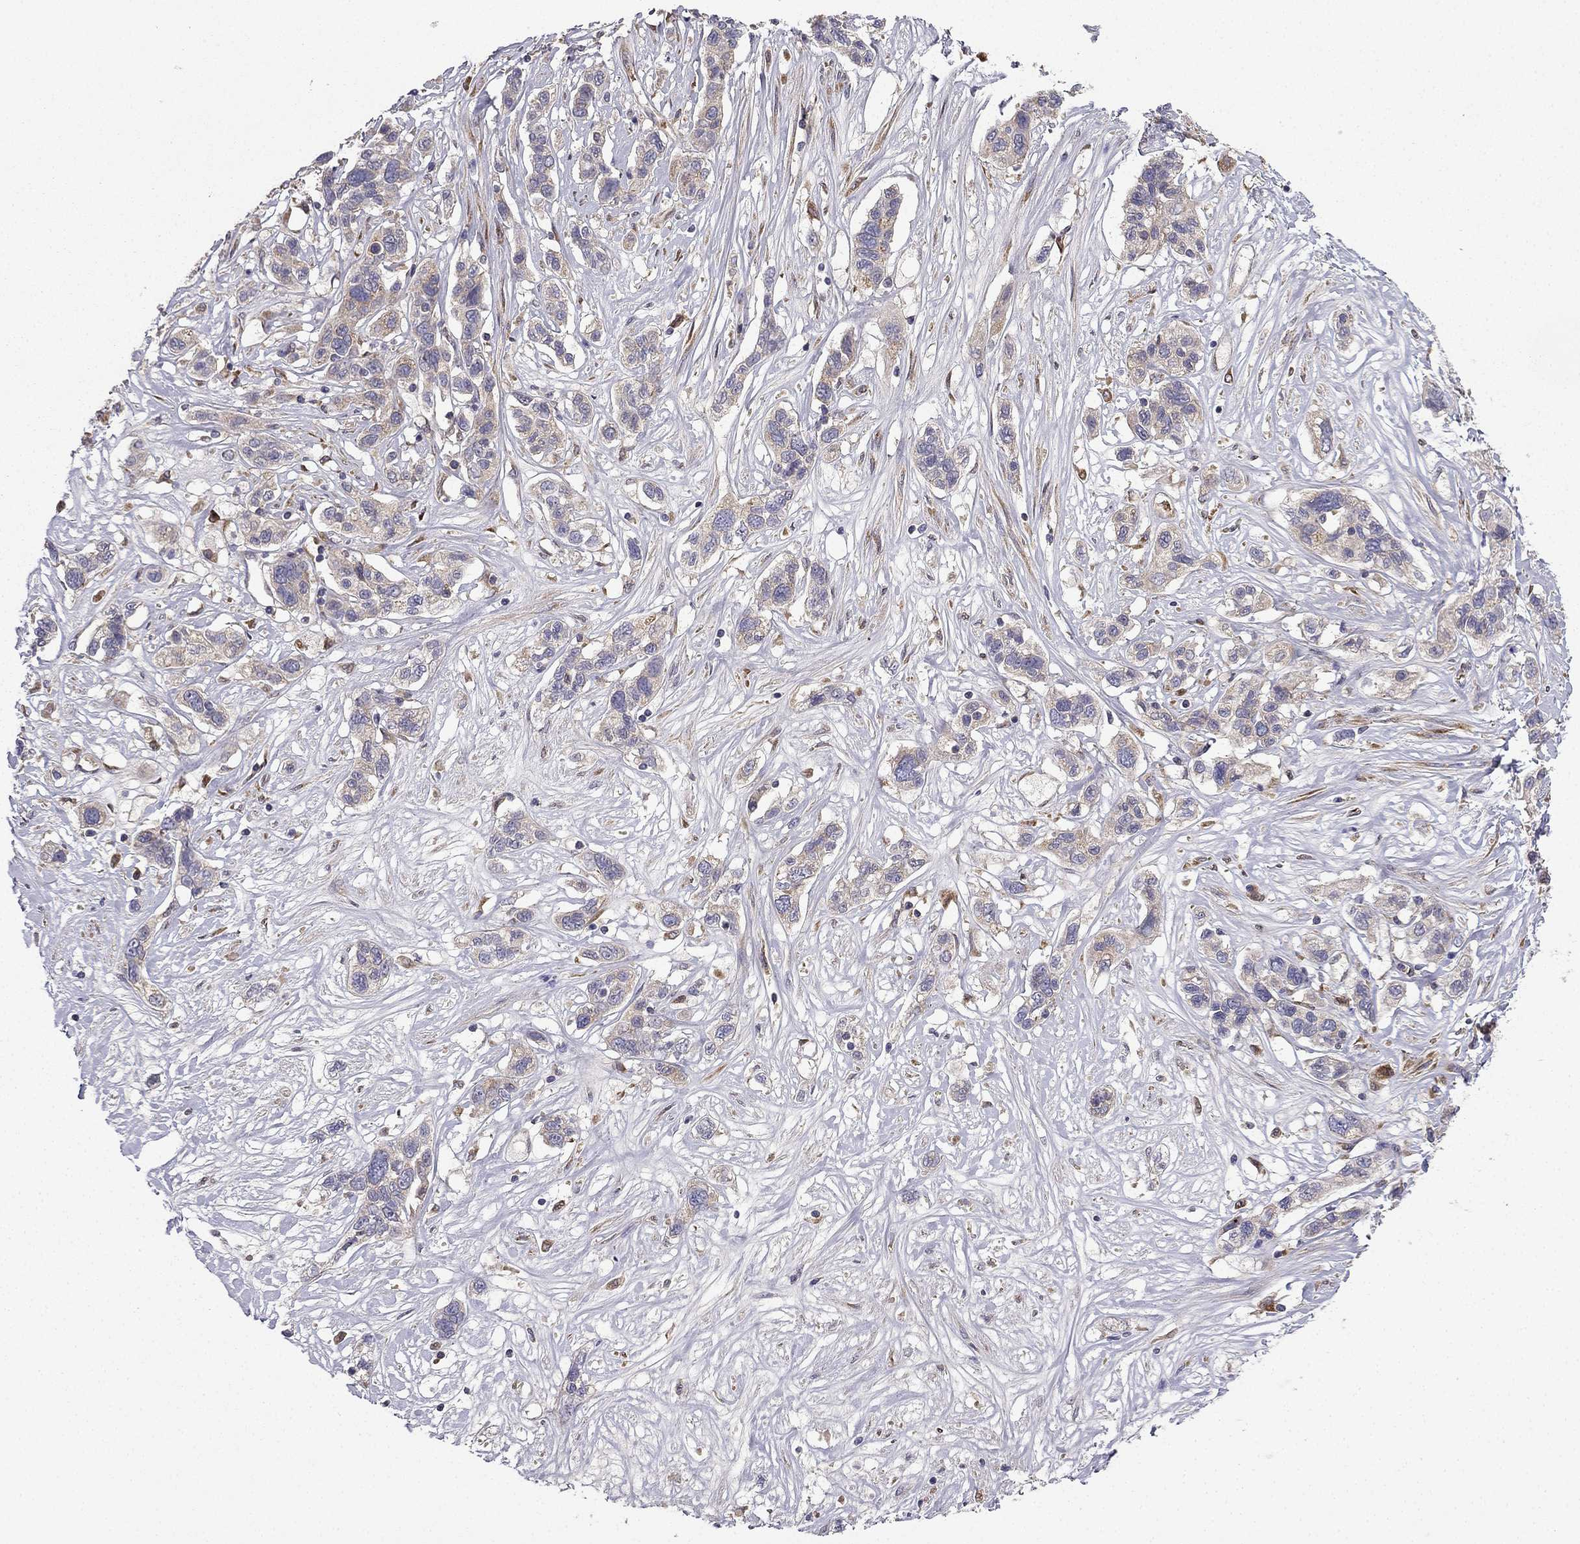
{"staining": {"intensity": "weak", "quantity": ">75%", "location": "cytoplasmic/membranous"}, "tissue": "liver cancer", "cell_type": "Tumor cells", "image_type": "cancer", "snomed": [{"axis": "morphology", "description": "Adenocarcinoma, NOS"}, {"axis": "morphology", "description": "Cholangiocarcinoma"}, {"axis": "topography", "description": "Liver"}], "caption": "Human liver cancer stained with a brown dye demonstrates weak cytoplasmic/membranous positive positivity in about >75% of tumor cells.", "gene": "B4GALT7", "patient": {"sex": "male", "age": 64}}